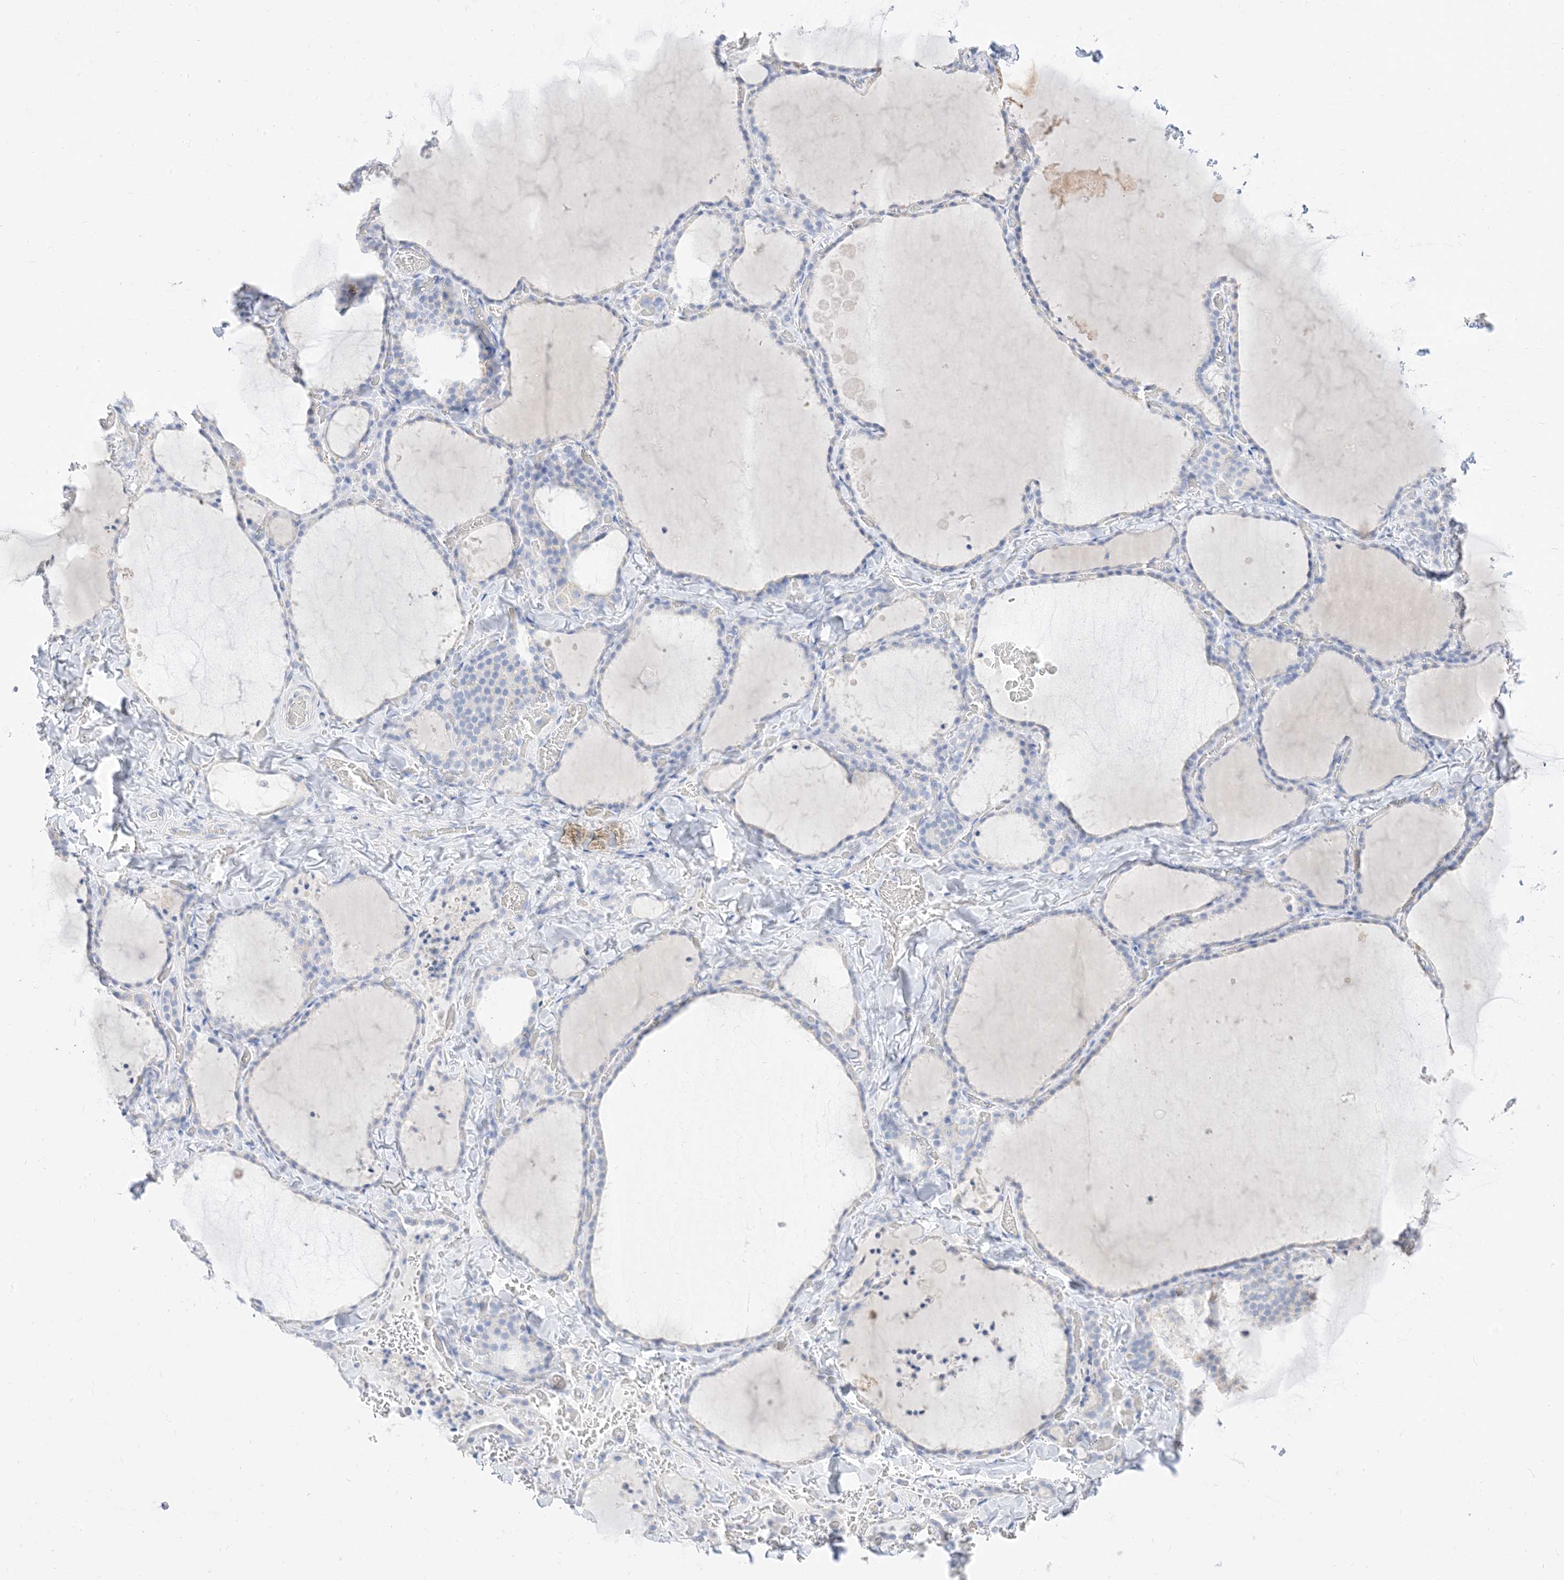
{"staining": {"intensity": "negative", "quantity": "none", "location": "none"}, "tissue": "thyroid gland", "cell_type": "Glandular cells", "image_type": "normal", "snomed": [{"axis": "morphology", "description": "Normal tissue, NOS"}, {"axis": "topography", "description": "Thyroid gland"}], "caption": "Glandular cells show no significant protein staining in normal thyroid gland.", "gene": "MUC17", "patient": {"sex": "female", "age": 22}}